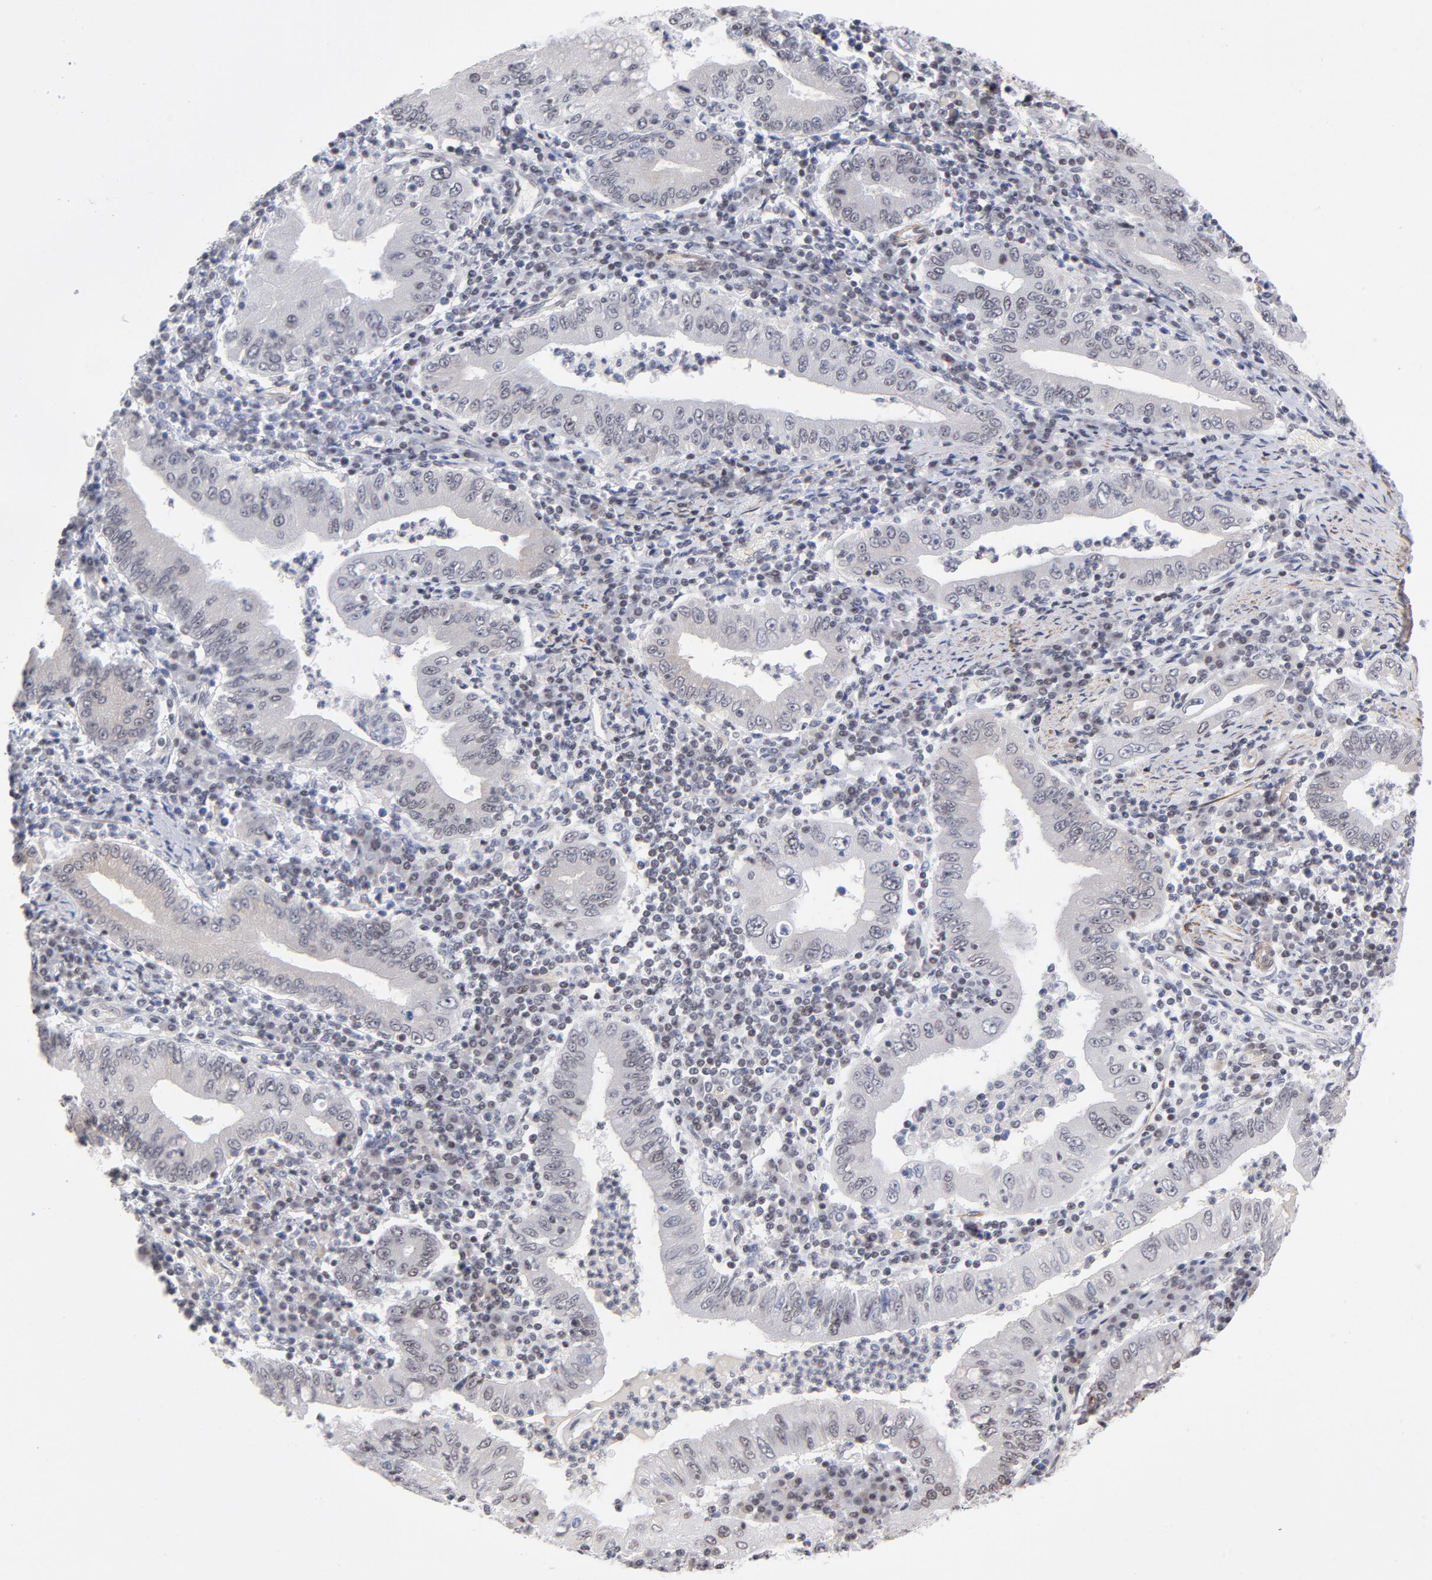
{"staining": {"intensity": "negative", "quantity": "none", "location": "none"}, "tissue": "stomach cancer", "cell_type": "Tumor cells", "image_type": "cancer", "snomed": [{"axis": "morphology", "description": "Normal tissue, NOS"}, {"axis": "morphology", "description": "Adenocarcinoma, NOS"}, {"axis": "topography", "description": "Esophagus"}, {"axis": "topography", "description": "Stomach, upper"}, {"axis": "topography", "description": "Peripheral nerve tissue"}], "caption": "Immunohistochemistry histopathology image of neoplastic tissue: human stomach cancer stained with DAB exhibits no significant protein positivity in tumor cells.", "gene": "CTCF", "patient": {"sex": "male", "age": 62}}